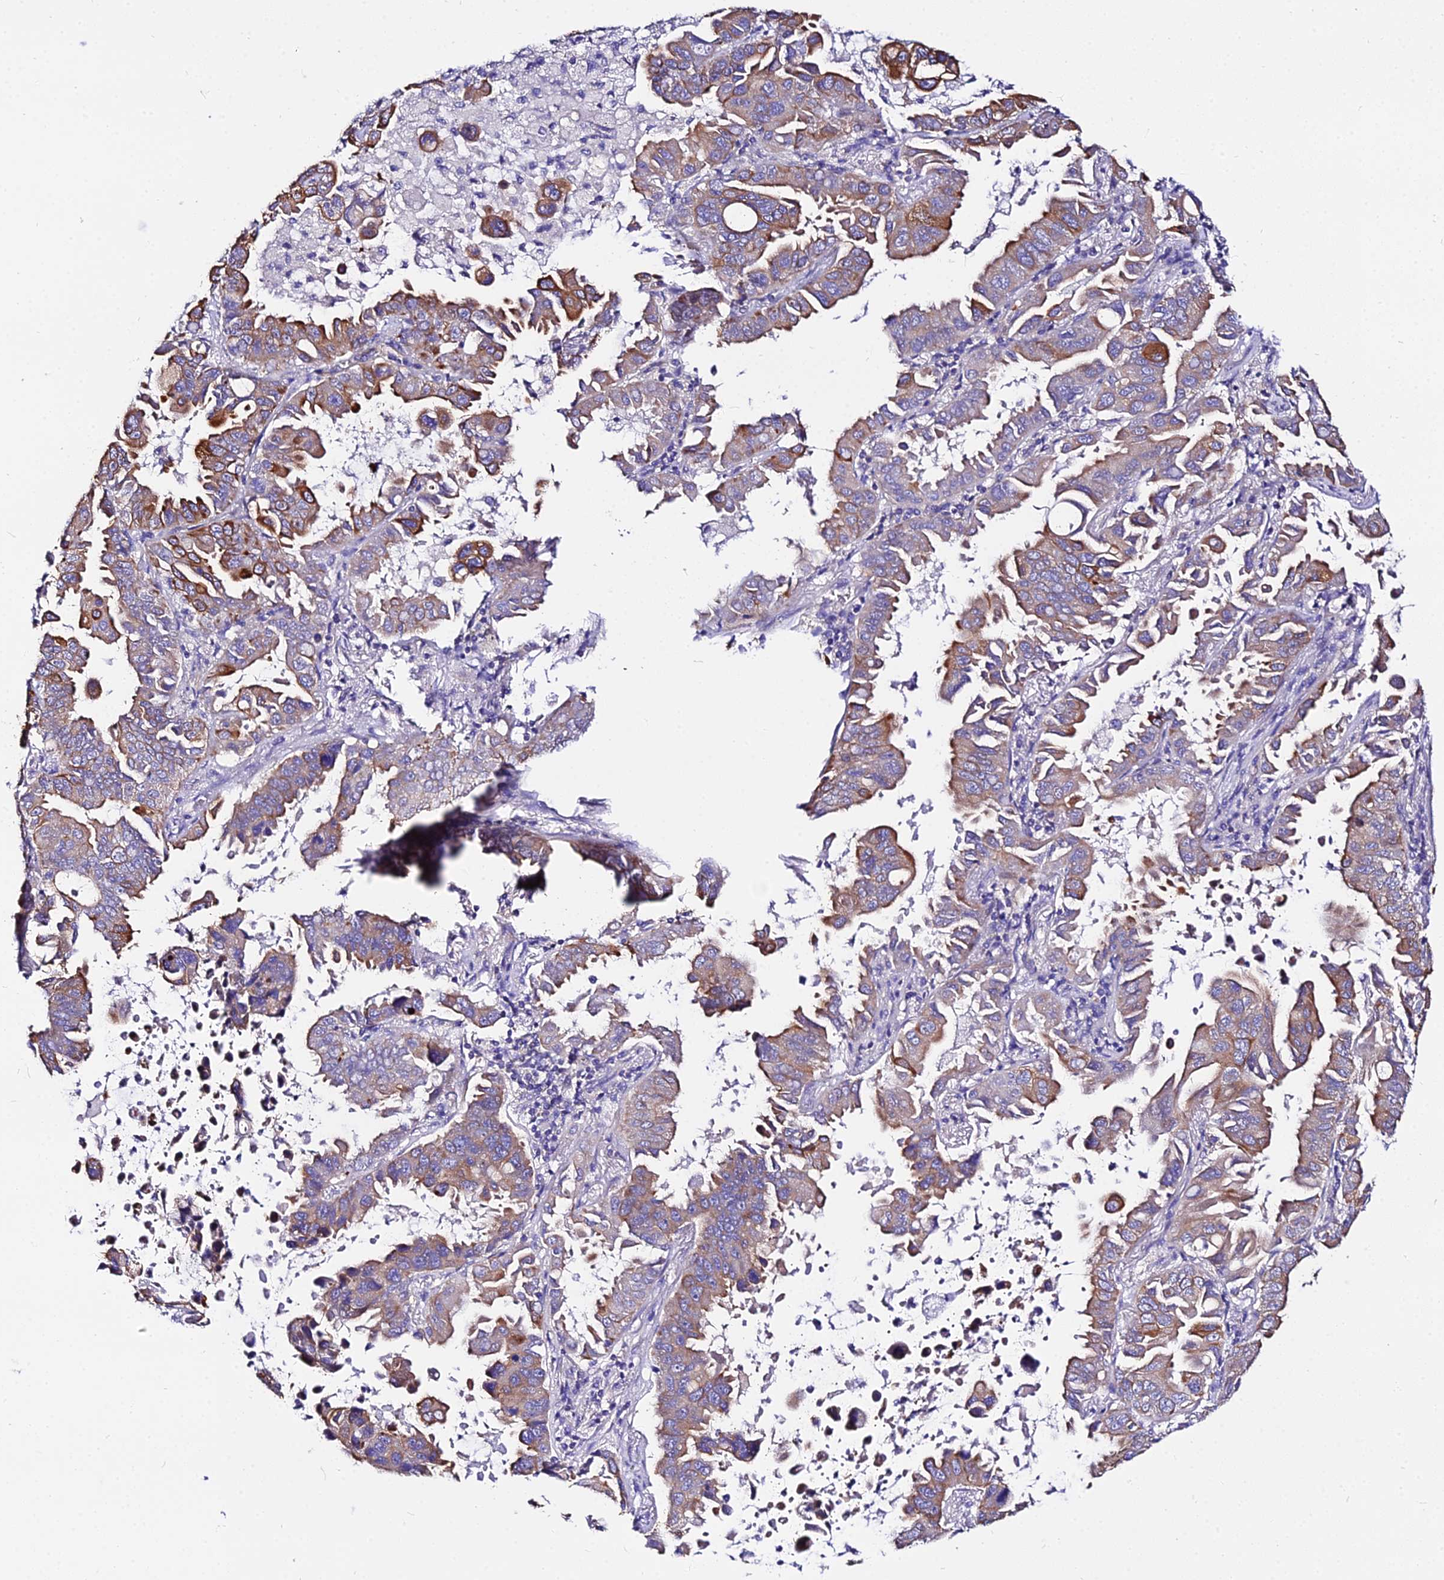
{"staining": {"intensity": "moderate", "quantity": ">75%", "location": "cytoplasmic/membranous"}, "tissue": "lung cancer", "cell_type": "Tumor cells", "image_type": "cancer", "snomed": [{"axis": "morphology", "description": "Adenocarcinoma, NOS"}, {"axis": "topography", "description": "Lung"}], "caption": "High-power microscopy captured an immunohistochemistry photomicrograph of lung cancer, revealing moderate cytoplasmic/membranous staining in about >75% of tumor cells. The protein is stained brown, and the nuclei are stained in blue (DAB (3,3'-diaminobenzidine) IHC with brightfield microscopy, high magnification).", "gene": "DAW1", "patient": {"sex": "male", "age": 64}}